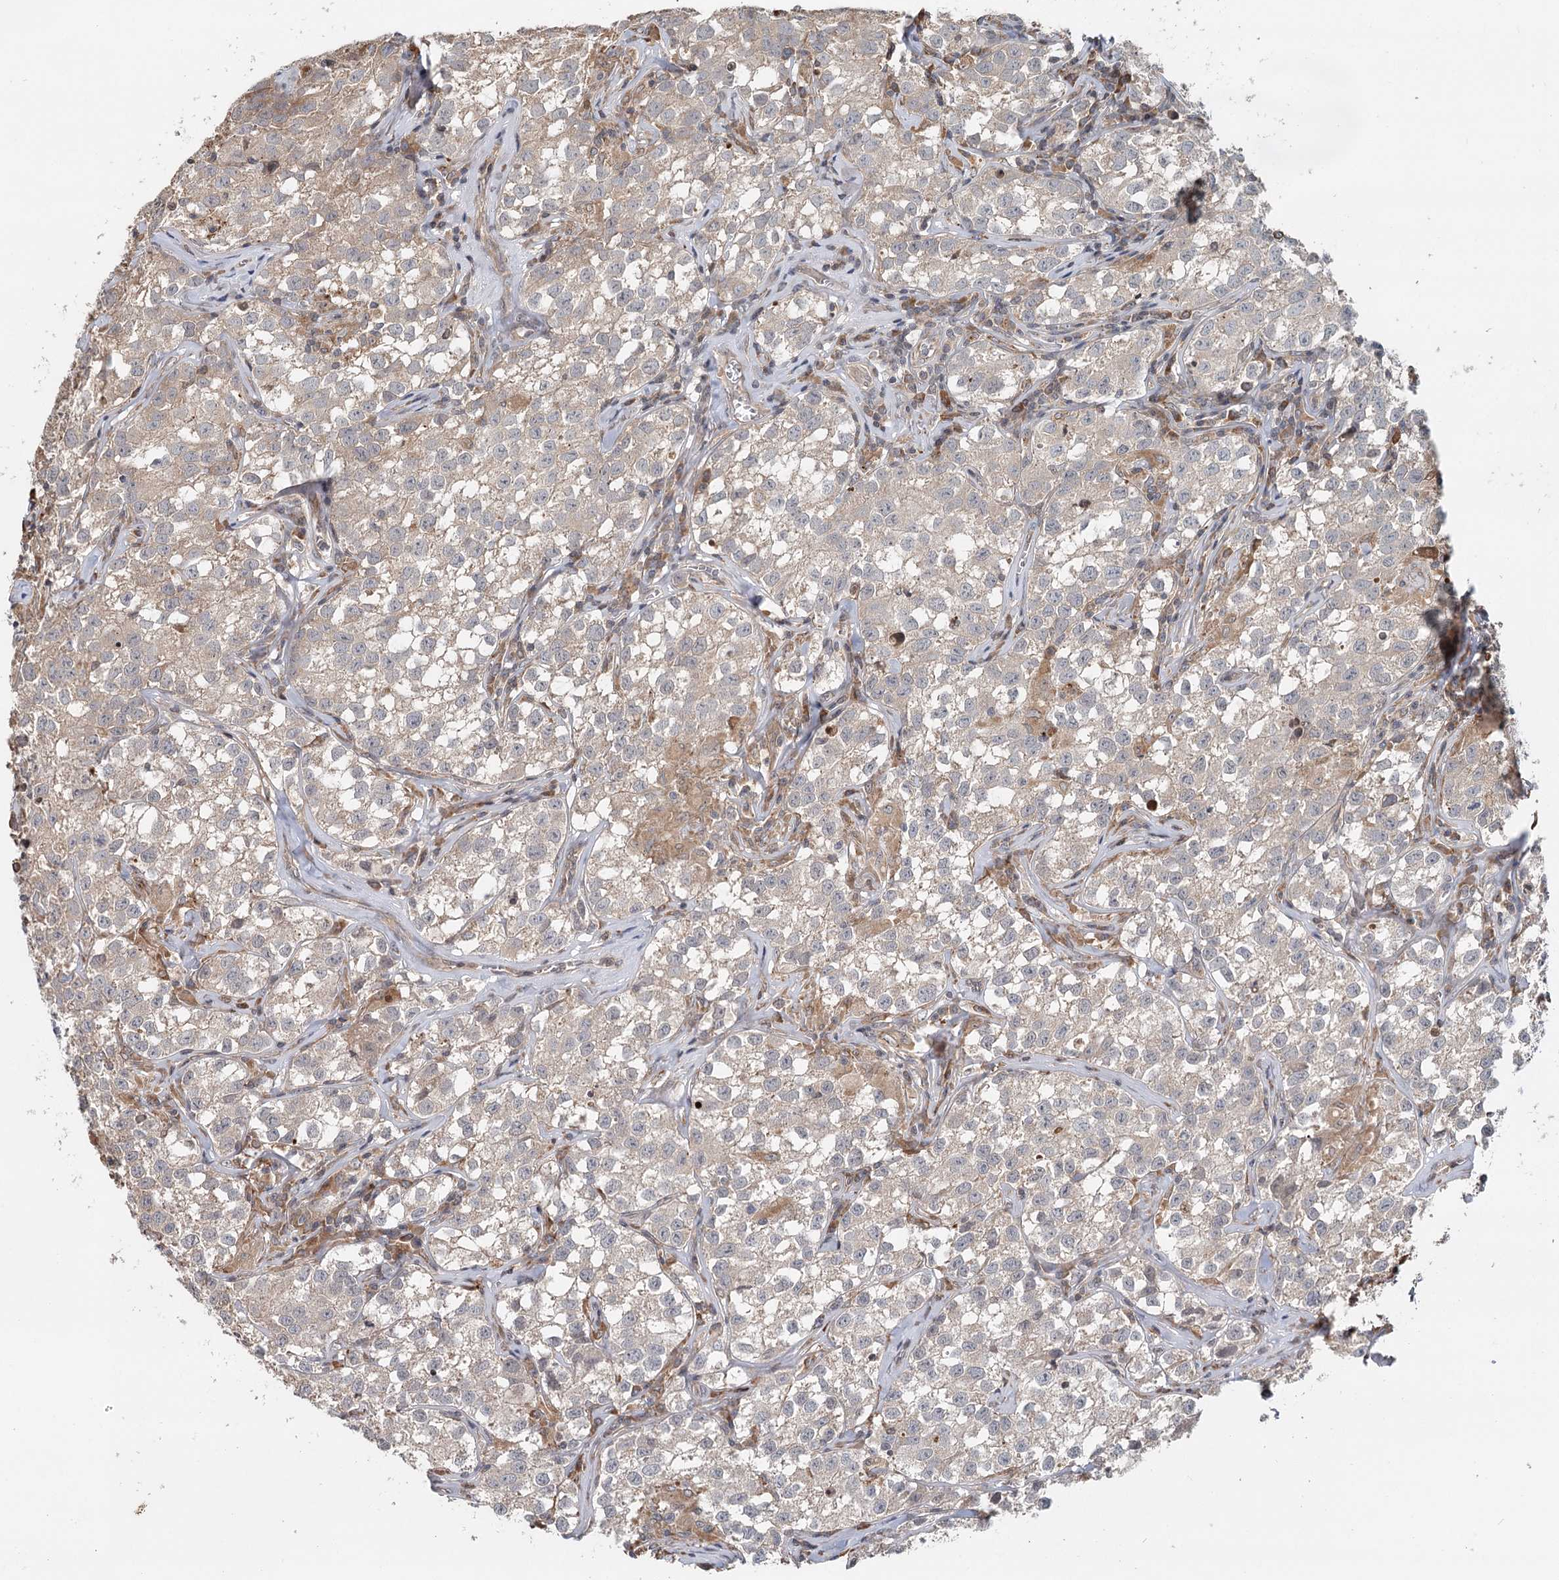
{"staining": {"intensity": "weak", "quantity": "25%-75%", "location": "cytoplasmic/membranous"}, "tissue": "testis cancer", "cell_type": "Tumor cells", "image_type": "cancer", "snomed": [{"axis": "morphology", "description": "Seminoma, NOS"}, {"axis": "morphology", "description": "Carcinoma, Embryonal, NOS"}, {"axis": "topography", "description": "Testis"}], "caption": "This photomicrograph demonstrates IHC staining of testis cancer, with low weak cytoplasmic/membranous expression in approximately 25%-75% of tumor cells.", "gene": "RNF111", "patient": {"sex": "male", "age": 43}}